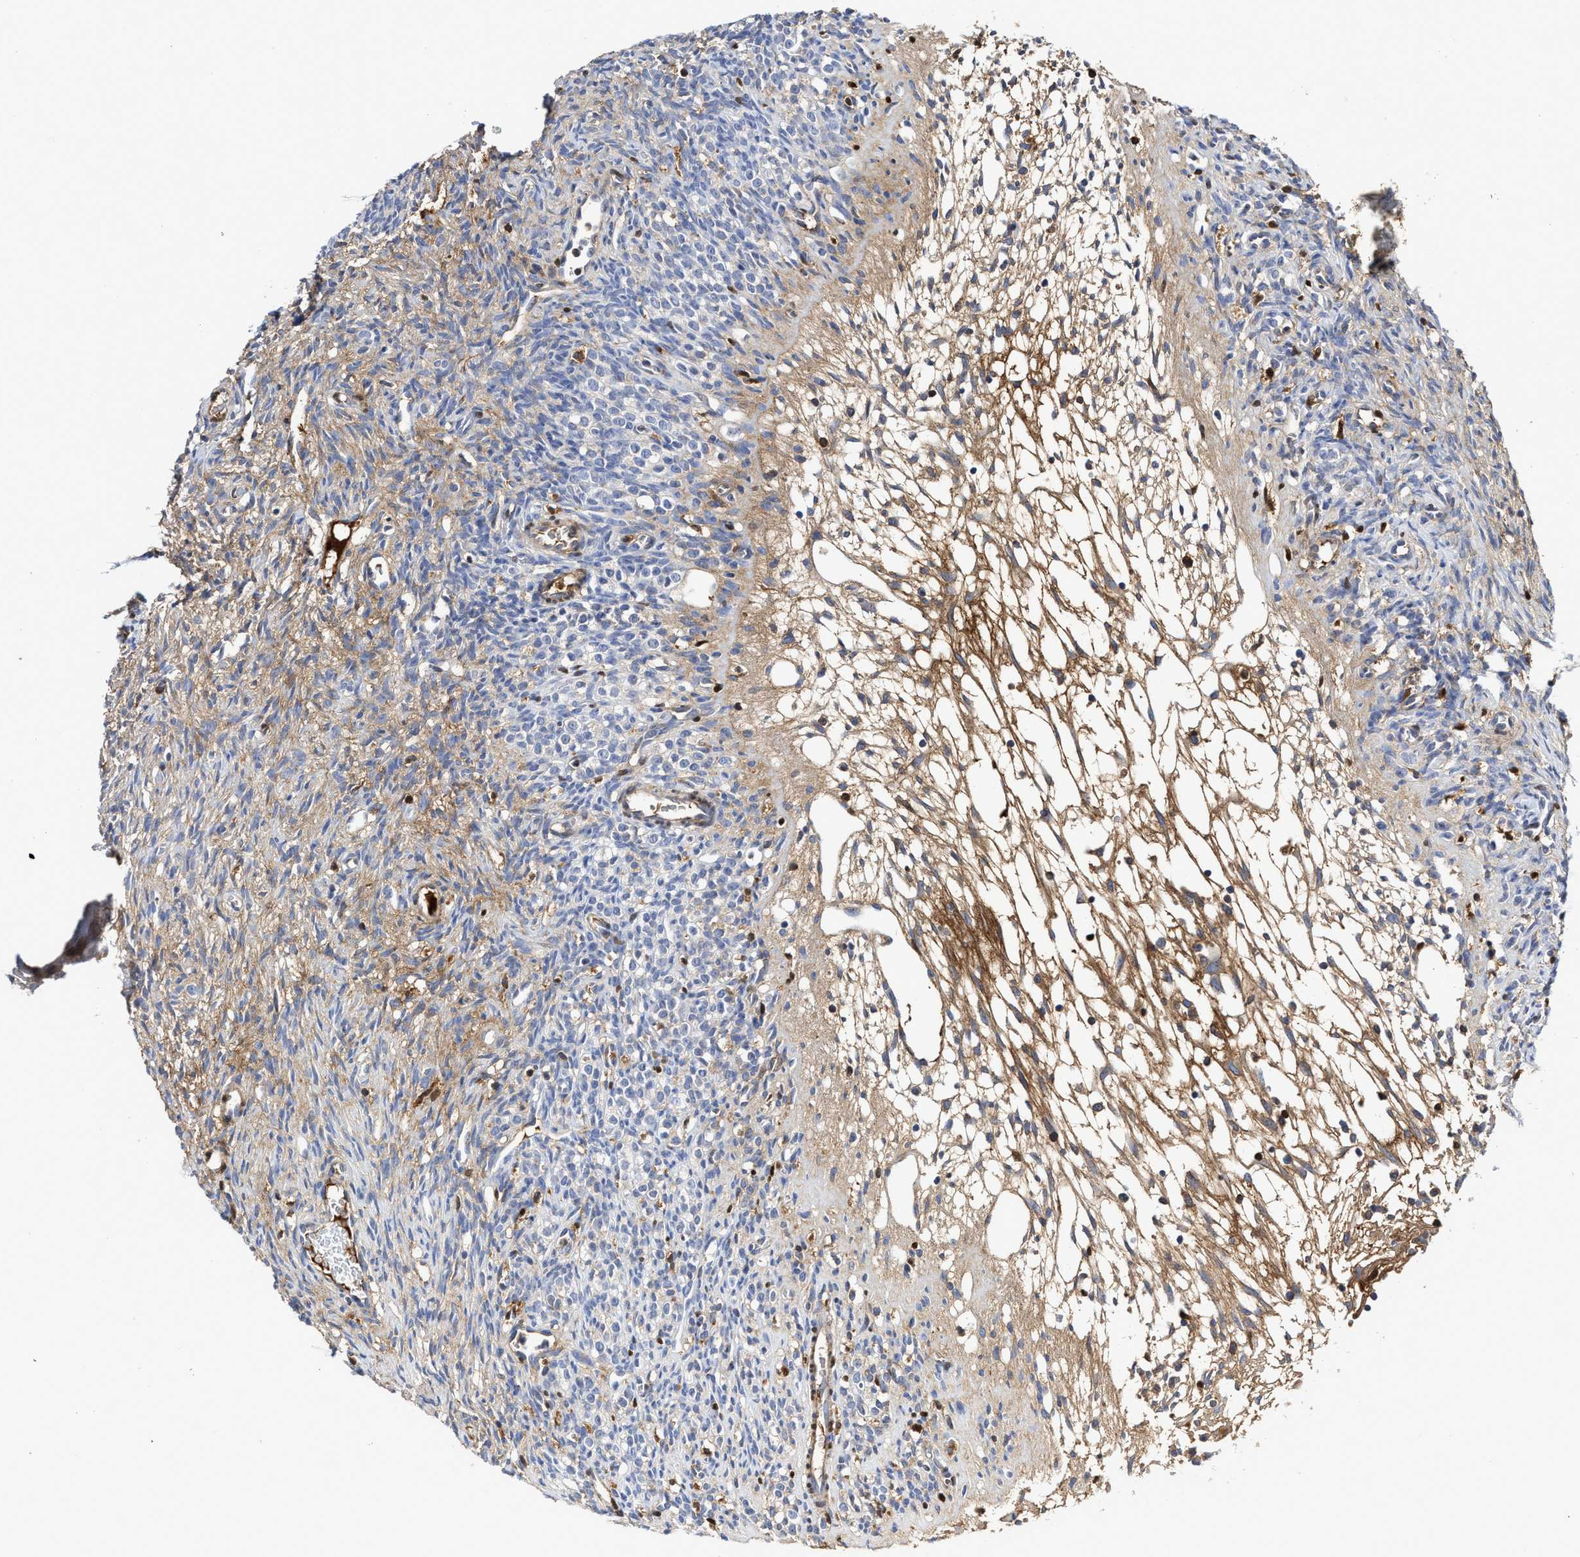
{"staining": {"intensity": "moderate", "quantity": "<25%", "location": "cytoplasmic/membranous"}, "tissue": "ovary", "cell_type": "Ovarian stroma cells", "image_type": "normal", "snomed": [{"axis": "morphology", "description": "Normal tissue, NOS"}, {"axis": "topography", "description": "Ovary"}], "caption": "Ovarian stroma cells reveal low levels of moderate cytoplasmic/membranous positivity in about <25% of cells in benign ovary.", "gene": "C2", "patient": {"sex": "female", "age": 33}}